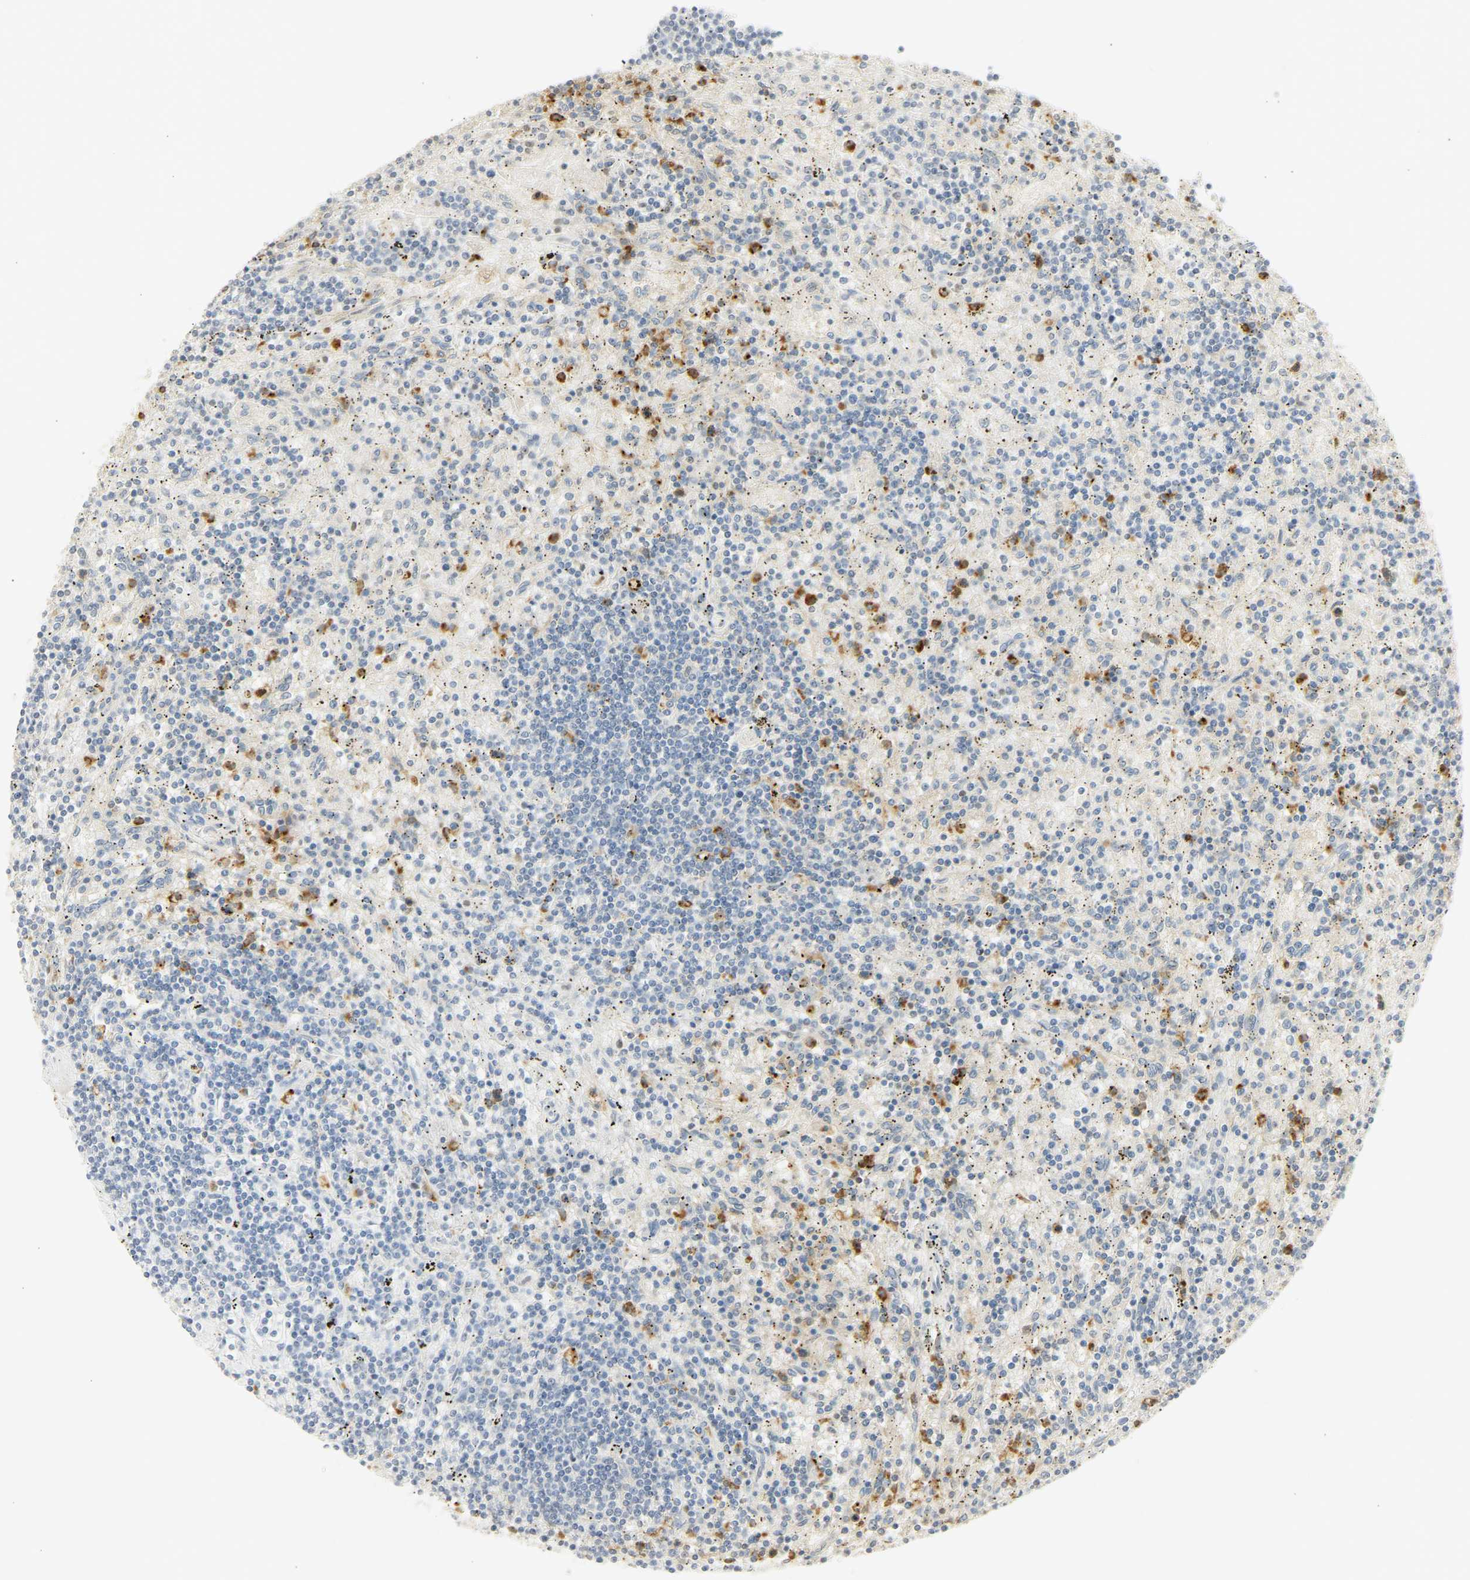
{"staining": {"intensity": "strong", "quantity": "<25%", "location": "cytoplasmic/membranous"}, "tissue": "lymphoma", "cell_type": "Tumor cells", "image_type": "cancer", "snomed": [{"axis": "morphology", "description": "Malignant lymphoma, non-Hodgkin's type, Low grade"}, {"axis": "topography", "description": "Spleen"}], "caption": "Malignant lymphoma, non-Hodgkin's type (low-grade) stained with DAB immunohistochemistry demonstrates medium levels of strong cytoplasmic/membranous expression in approximately <25% of tumor cells.", "gene": "CEACAM5", "patient": {"sex": "male", "age": 76}}